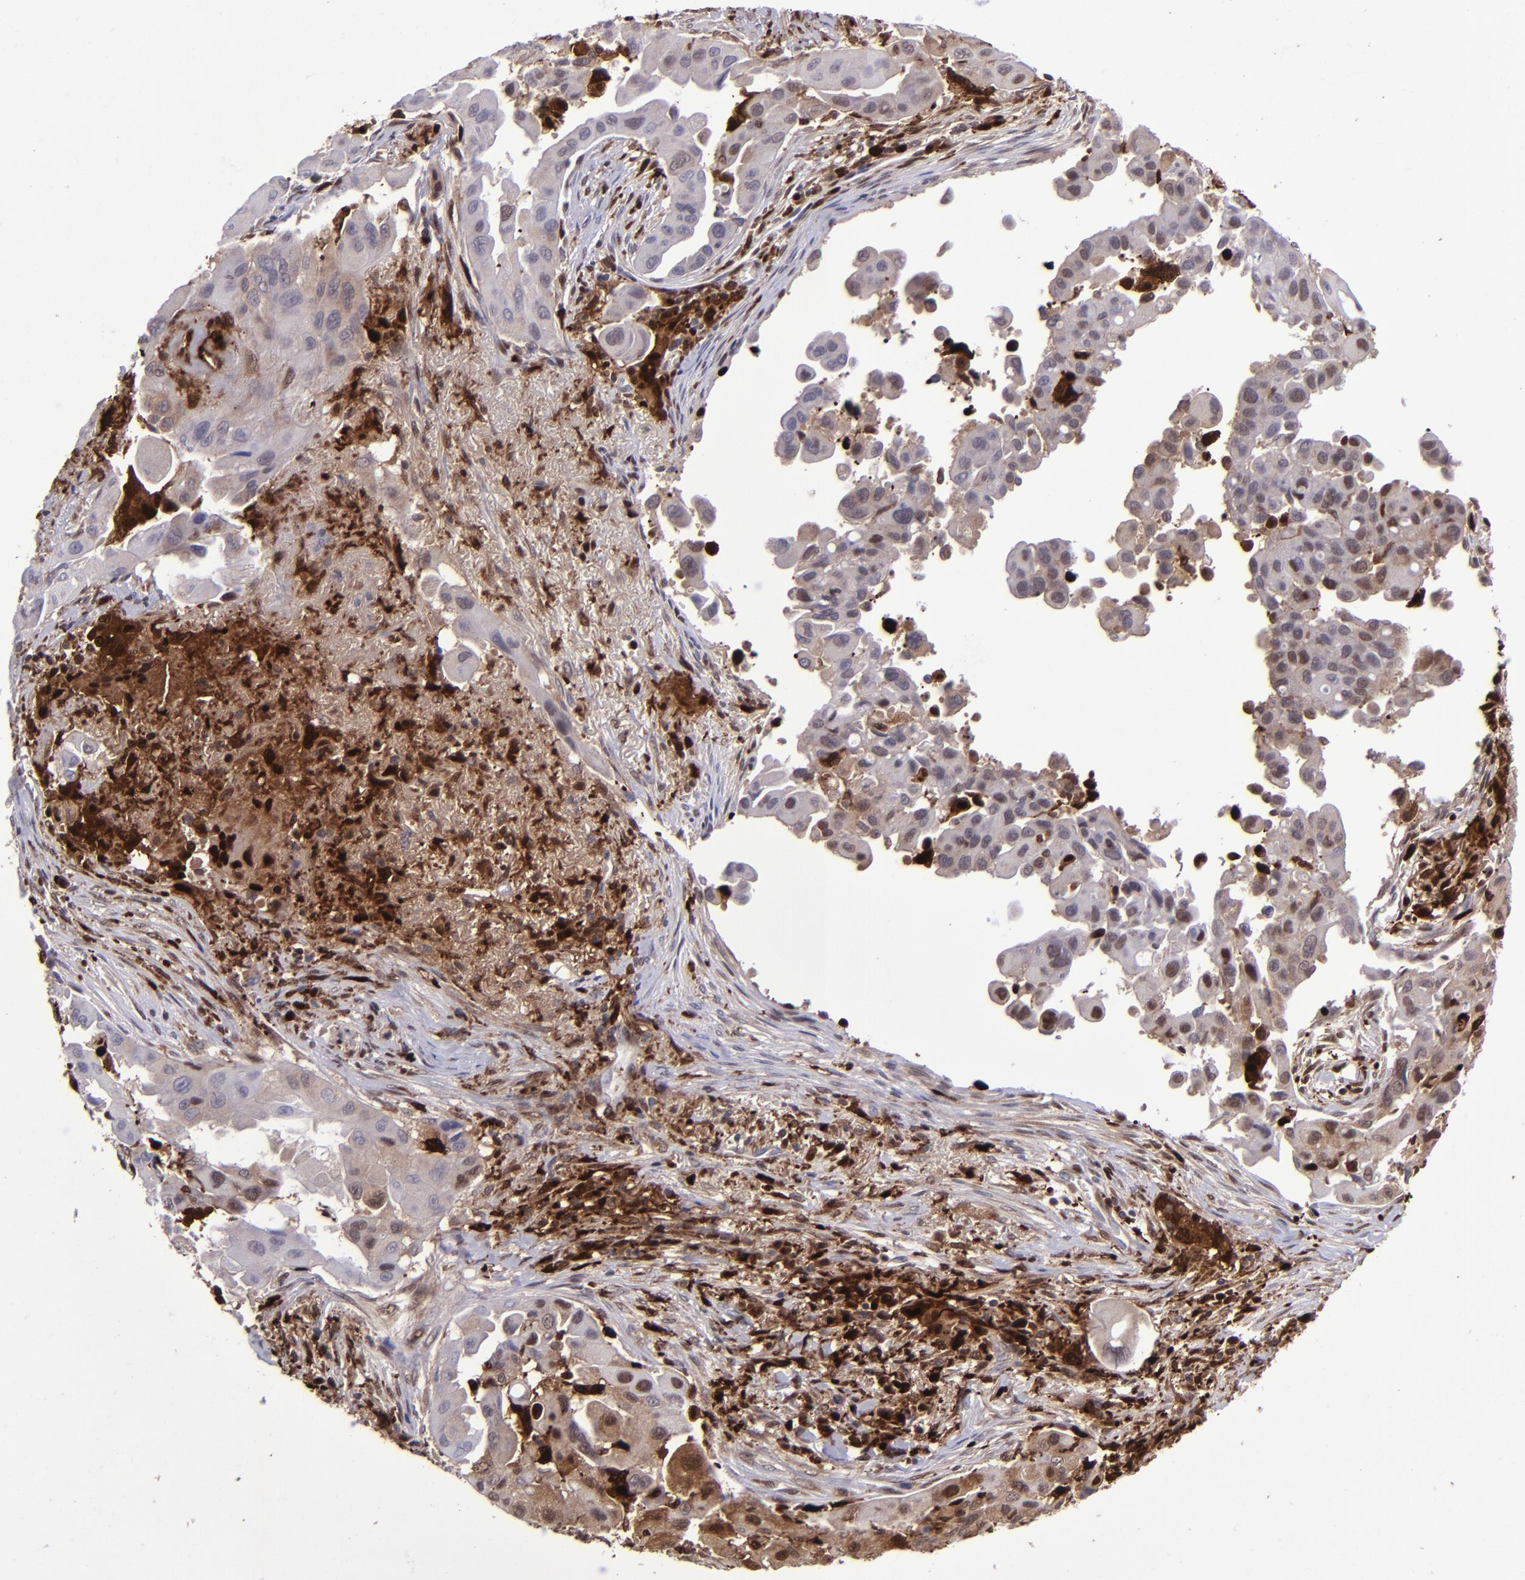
{"staining": {"intensity": "moderate", "quantity": ">75%", "location": "cytoplasmic/membranous,nuclear"}, "tissue": "lung cancer", "cell_type": "Tumor cells", "image_type": "cancer", "snomed": [{"axis": "morphology", "description": "Adenocarcinoma, NOS"}, {"axis": "topography", "description": "Lung"}], "caption": "Lung cancer tissue reveals moderate cytoplasmic/membranous and nuclear expression in approximately >75% of tumor cells, visualized by immunohistochemistry.", "gene": "TYMP", "patient": {"sex": "male", "age": 68}}